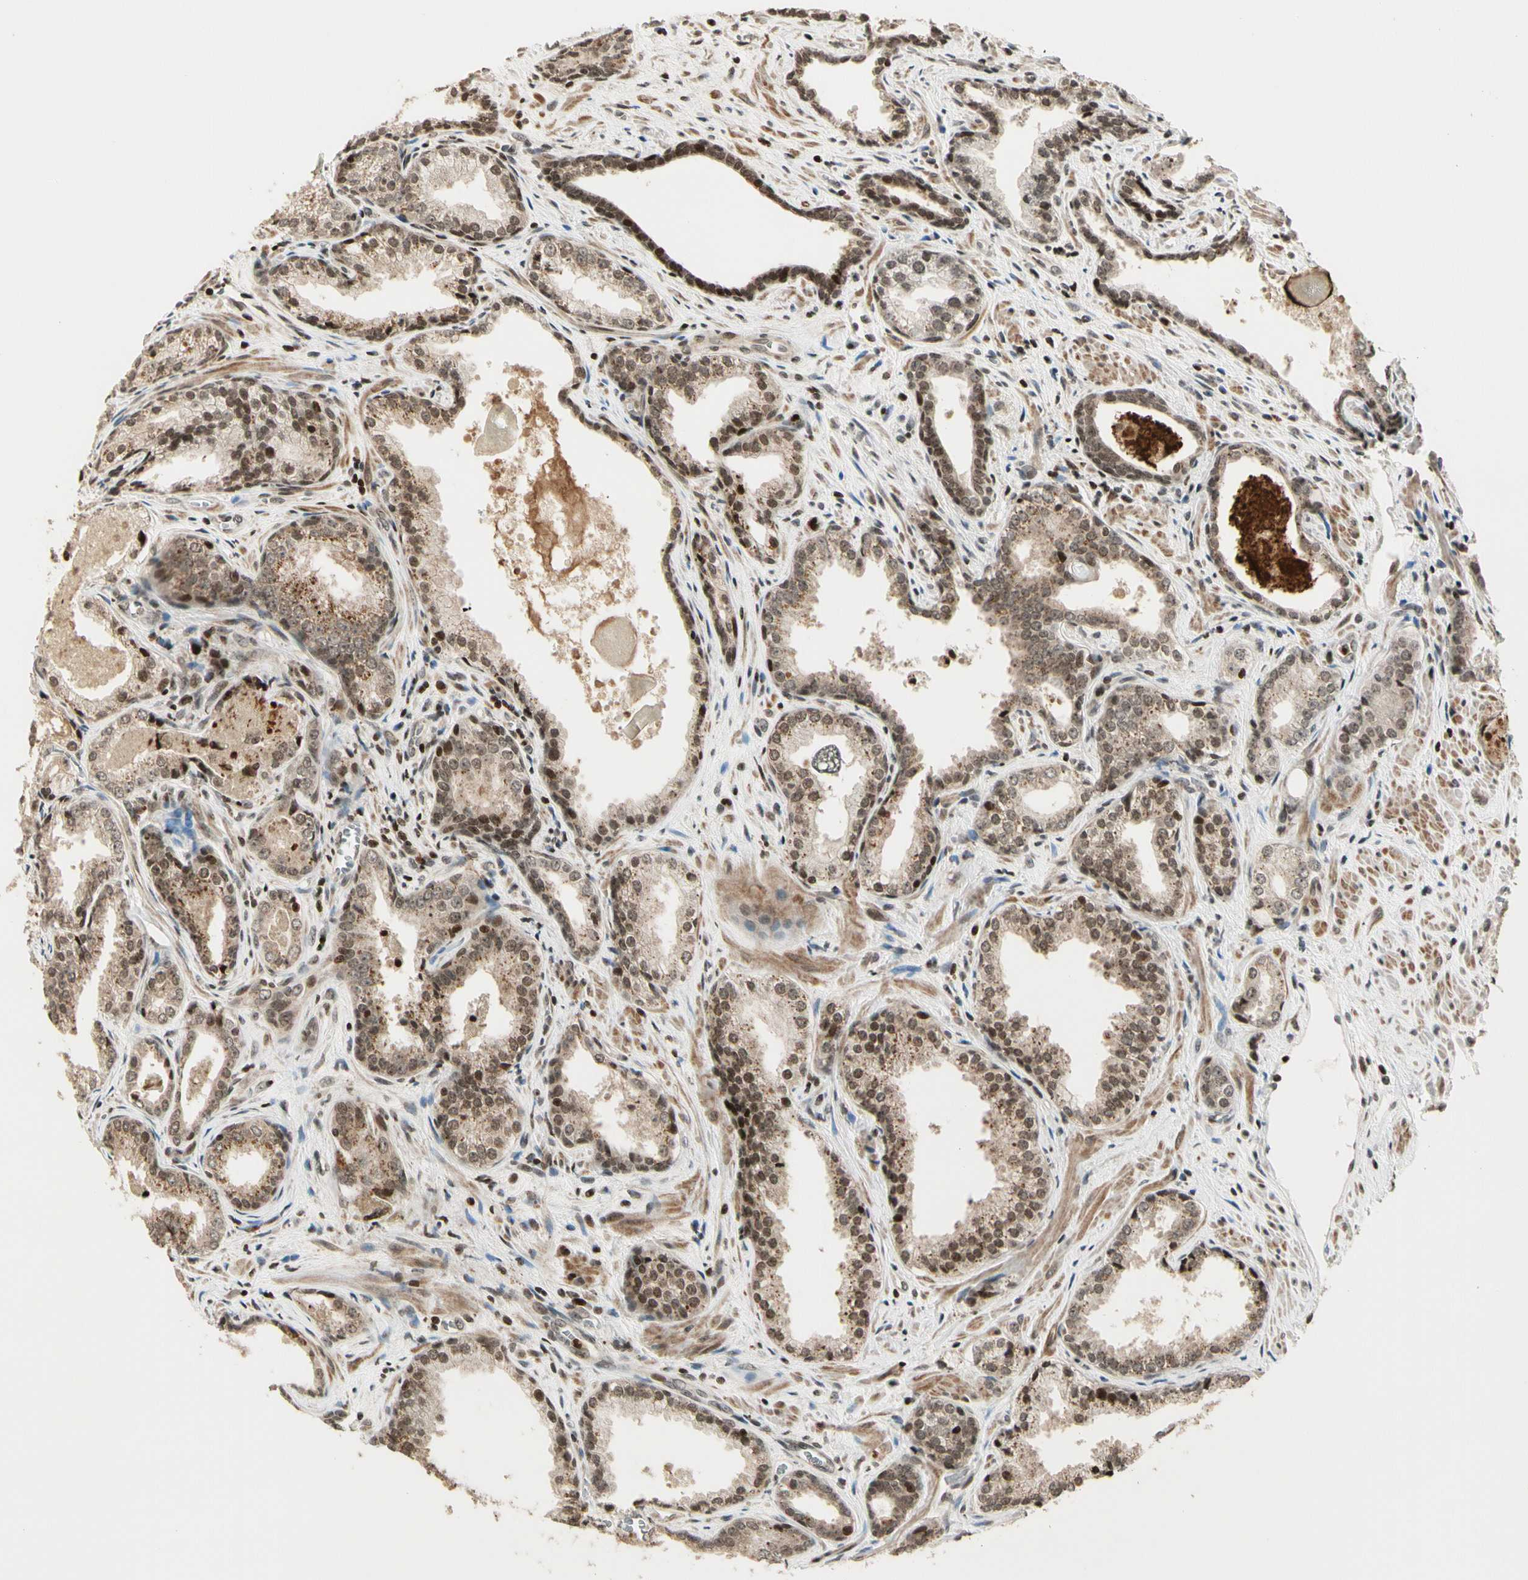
{"staining": {"intensity": "weak", "quantity": ">75%", "location": "cytoplasmic/membranous,nuclear"}, "tissue": "prostate cancer", "cell_type": "Tumor cells", "image_type": "cancer", "snomed": [{"axis": "morphology", "description": "Adenocarcinoma, Low grade"}, {"axis": "topography", "description": "Prostate"}], "caption": "IHC histopathology image of neoplastic tissue: prostate cancer (low-grade adenocarcinoma) stained using immunohistochemistry (IHC) exhibits low levels of weak protein expression localized specifically in the cytoplasmic/membranous and nuclear of tumor cells, appearing as a cytoplasmic/membranous and nuclear brown color.", "gene": "TSHZ3", "patient": {"sex": "male", "age": 60}}